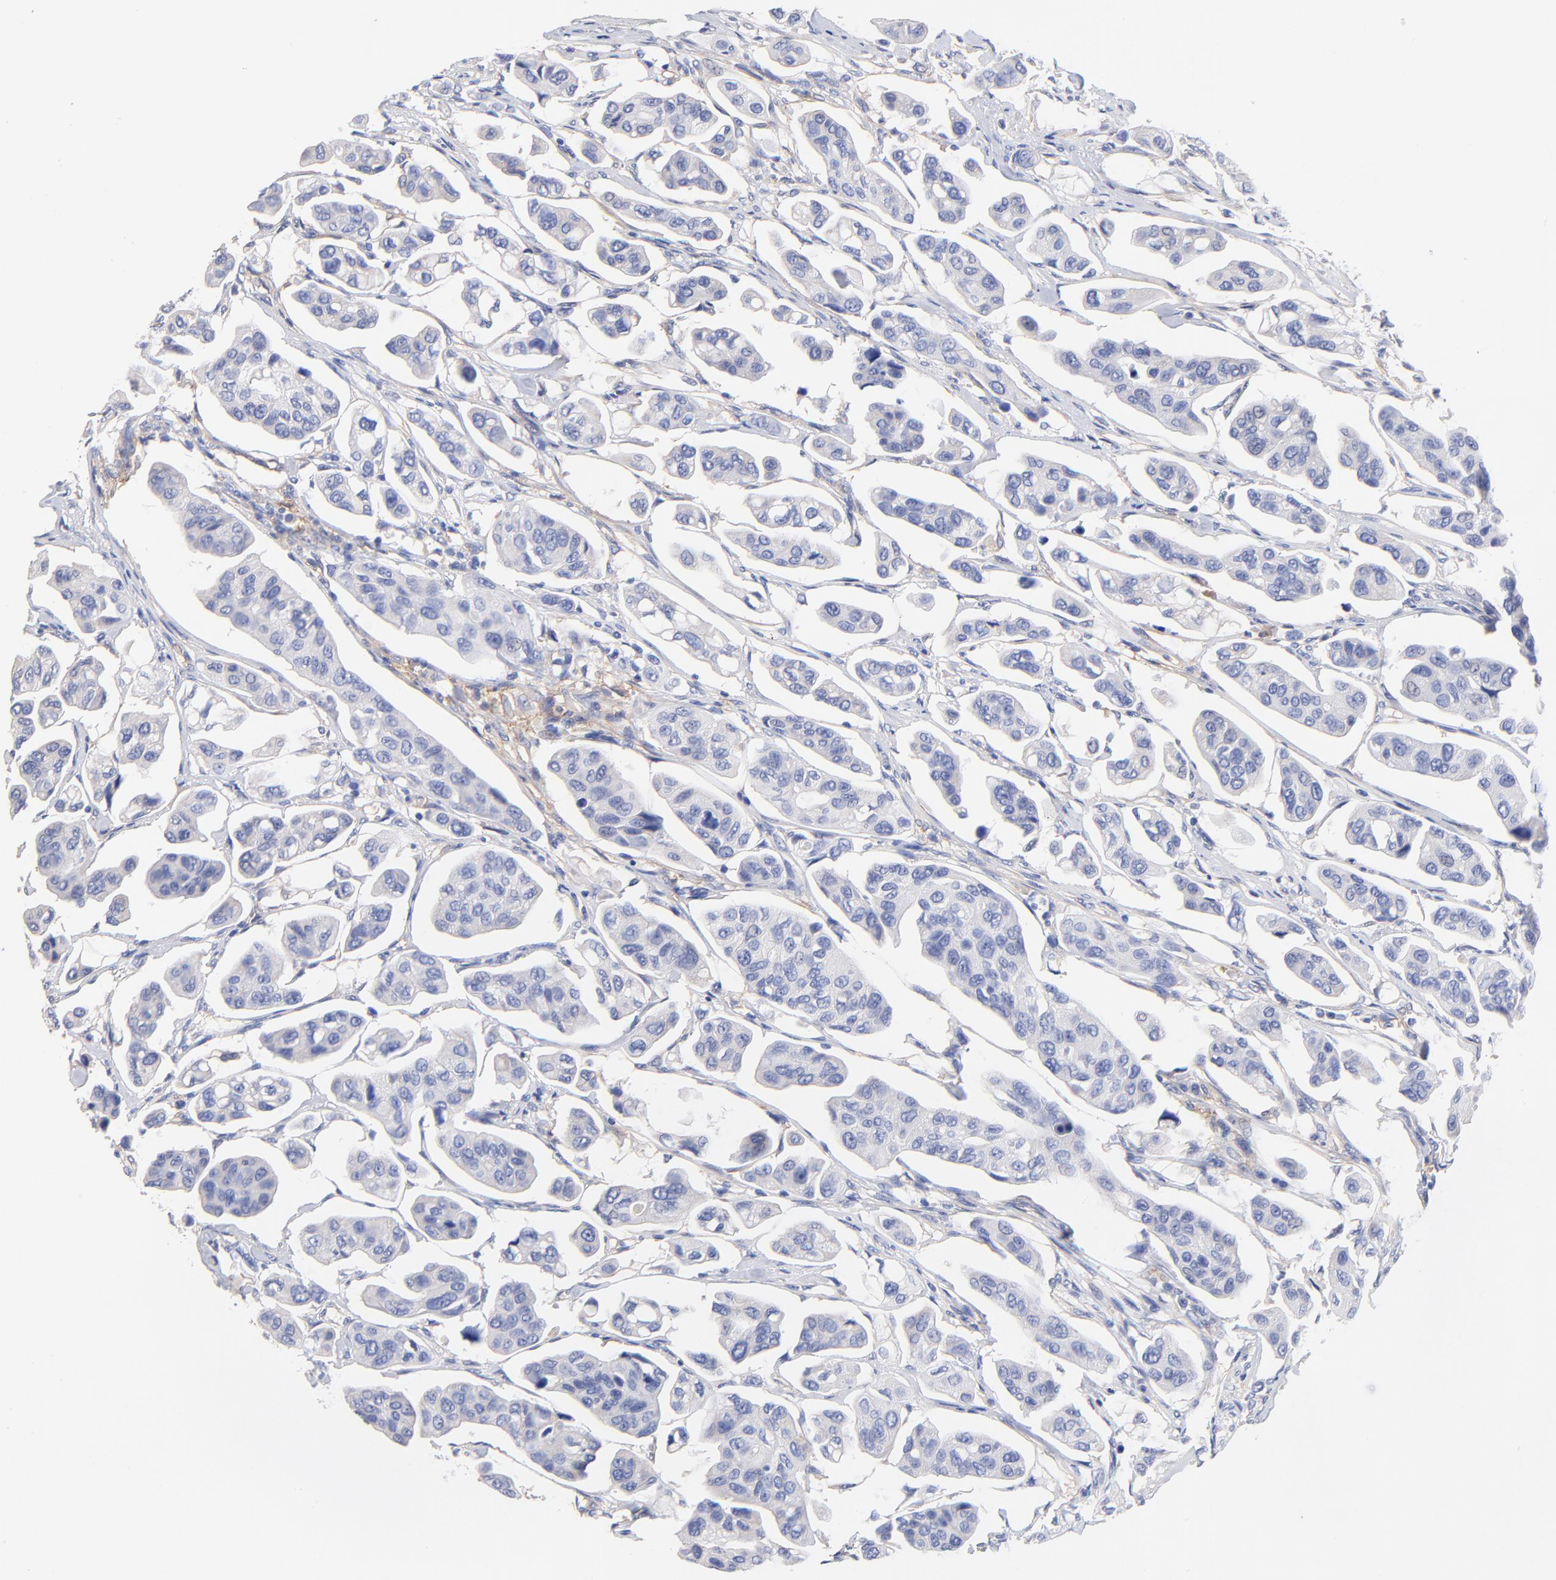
{"staining": {"intensity": "negative", "quantity": "none", "location": "none"}, "tissue": "urothelial cancer", "cell_type": "Tumor cells", "image_type": "cancer", "snomed": [{"axis": "morphology", "description": "Adenocarcinoma, NOS"}, {"axis": "topography", "description": "Urinary bladder"}], "caption": "There is no significant staining in tumor cells of adenocarcinoma.", "gene": "SLC44A2", "patient": {"sex": "male", "age": 61}}